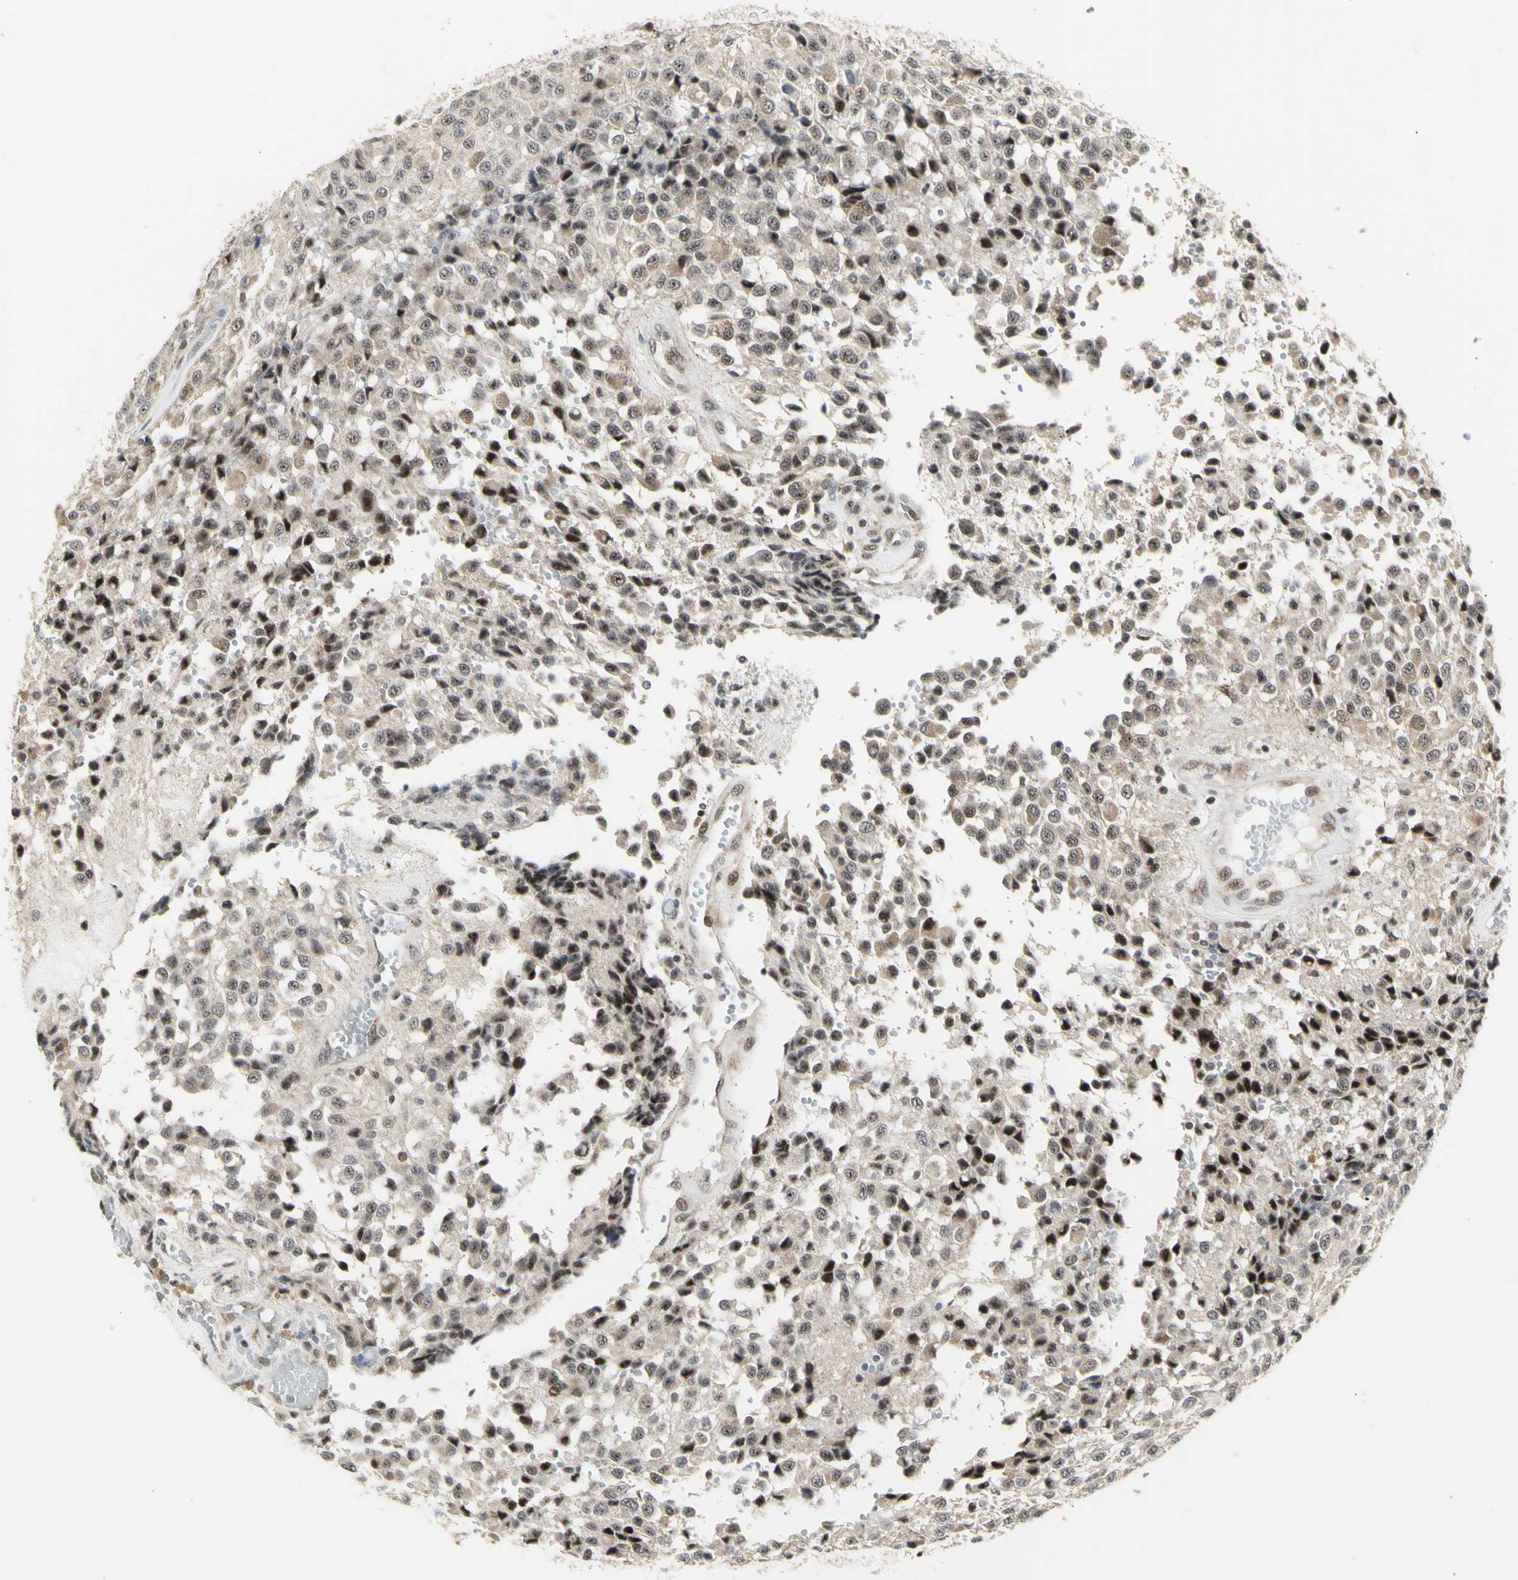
{"staining": {"intensity": "strong", "quantity": ">75%", "location": "nuclear"}, "tissue": "glioma", "cell_type": "Tumor cells", "image_type": "cancer", "snomed": [{"axis": "morphology", "description": "Glioma, malignant, High grade"}, {"axis": "topography", "description": "Brain"}], "caption": "Malignant glioma (high-grade) was stained to show a protein in brown. There is high levels of strong nuclear staining in approximately >75% of tumor cells.", "gene": "DHRS7B", "patient": {"sex": "male", "age": 32}}